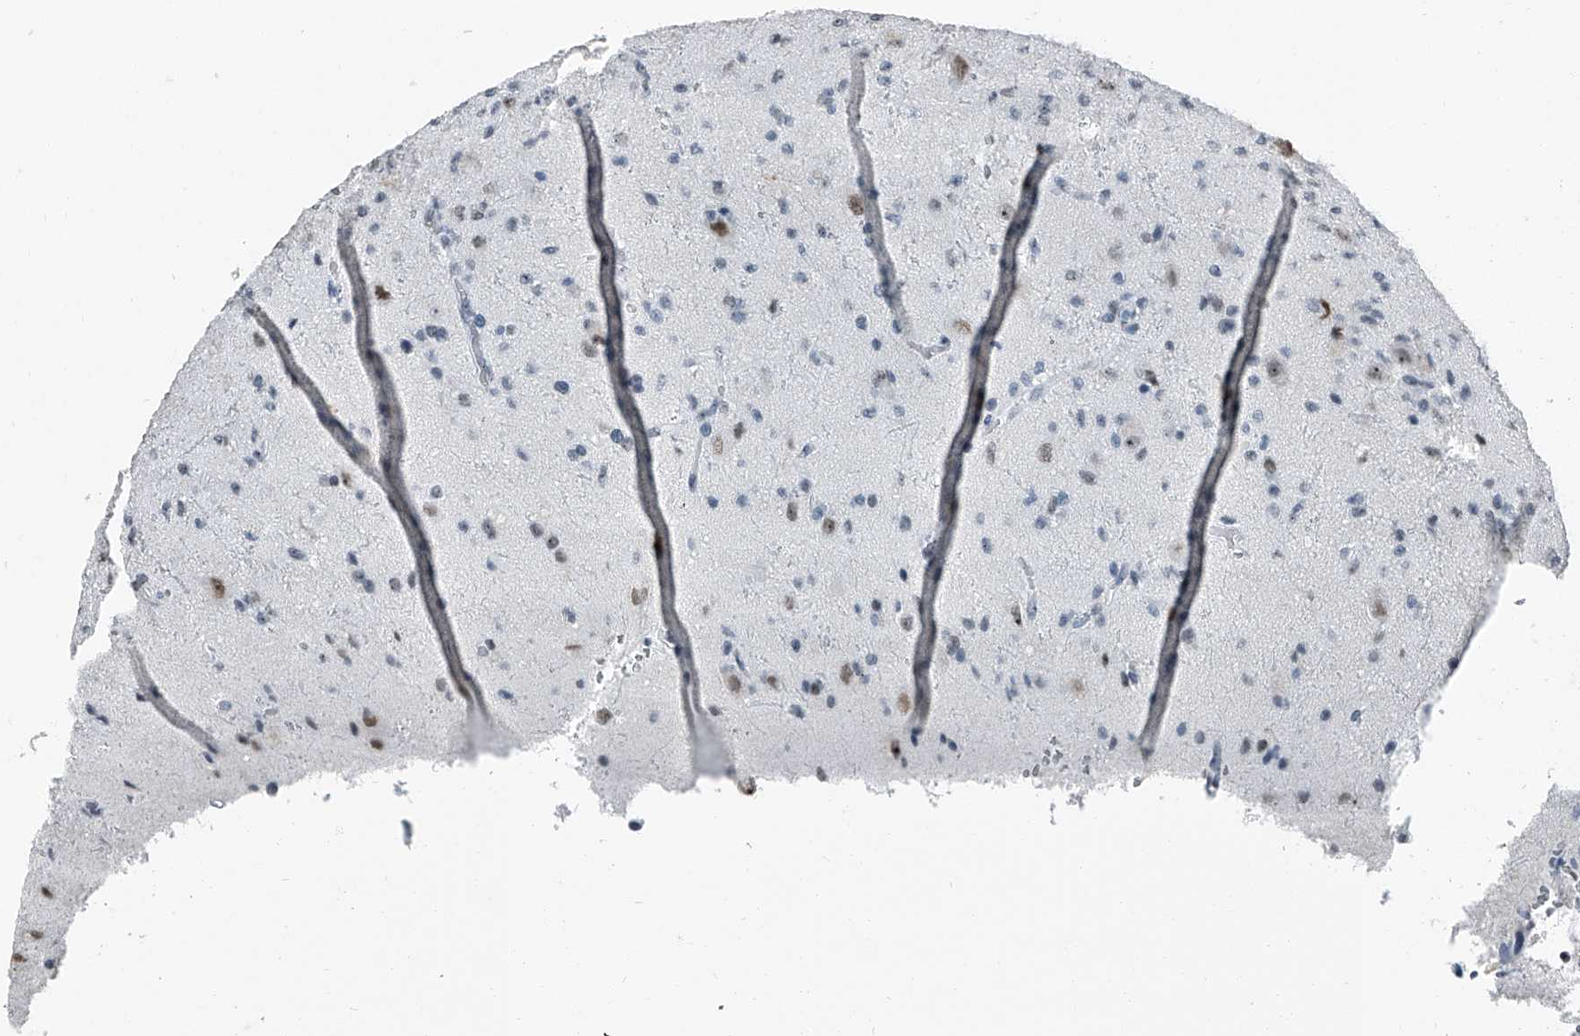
{"staining": {"intensity": "negative", "quantity": "none", "location": "none"}, "tissue": "glioma", "cell_type": "Tumor cells", "image_type": "cancer", "snomed": [{"axis": "morphology", "description": "Glioma, malignant, High grade"}, {"axis": "topography", "description": "pancreas cauda"}], "caption": "Tumor cells show no significant protein positivity in high-grade glioma (malignant).", "gene": "TCOF1", "patient": {"sex": "male", "age": 60}}